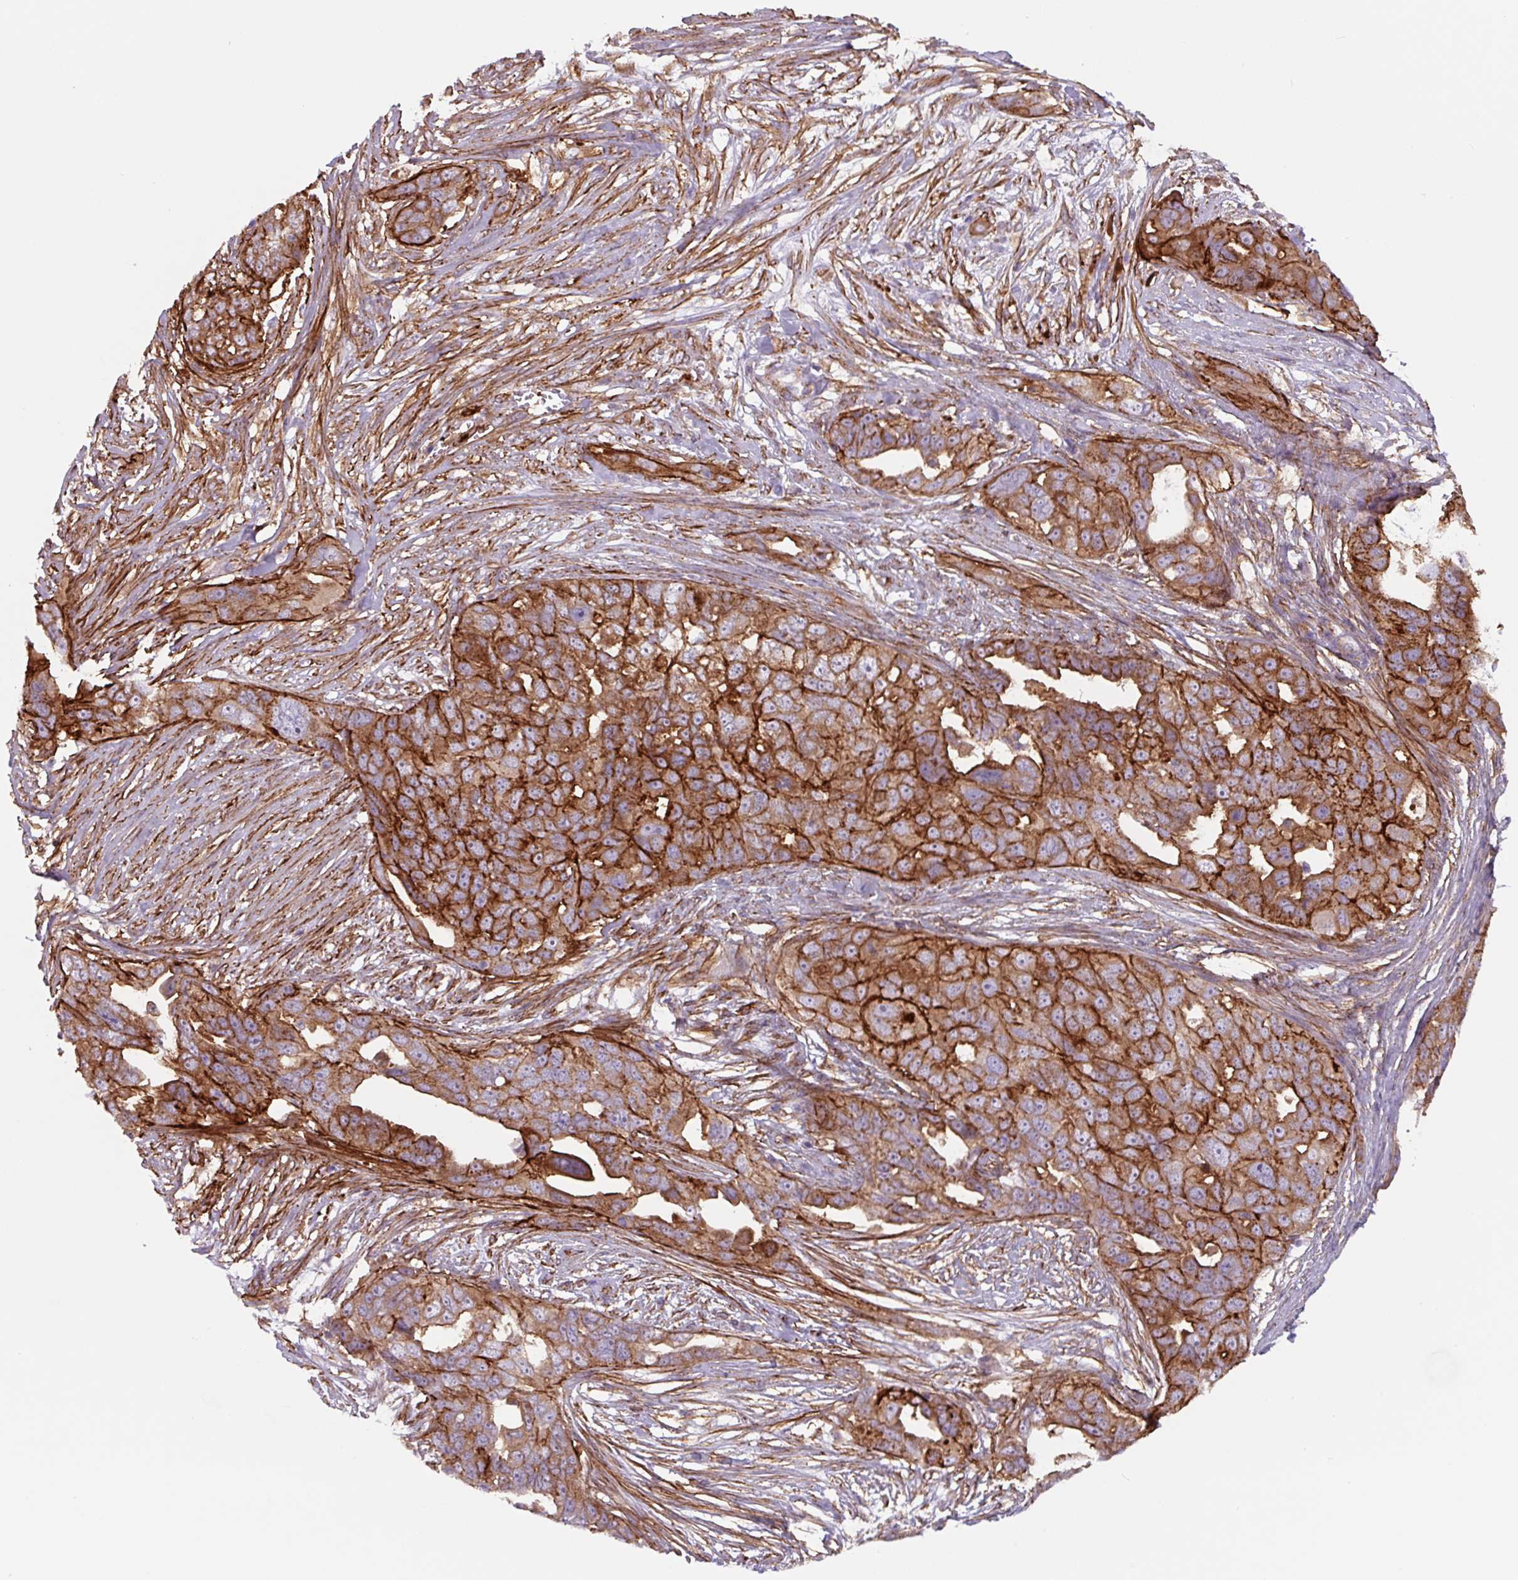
{"staining": {"intensity": "moderate", "quantity": ">75%", "location": "cytoplasmic/membranous"}, "tissue": "ovarian cancer", "cell_type": "Tumor cells", "image_type": "cancer", "snomed": [{"axis": "morphology", "description": "Carcinoma, endometroid"}, {"axis": "topography", "description": "Ovary"}], "caption": "Human ovarian endometroid carcinoma stained with a brown dye demonstrates moderate cytoplasmic/membranous positive staining in about >75% of tumor cells.", "gene": "DHFR2", "patient": {"sex": "female", "age": 70}}